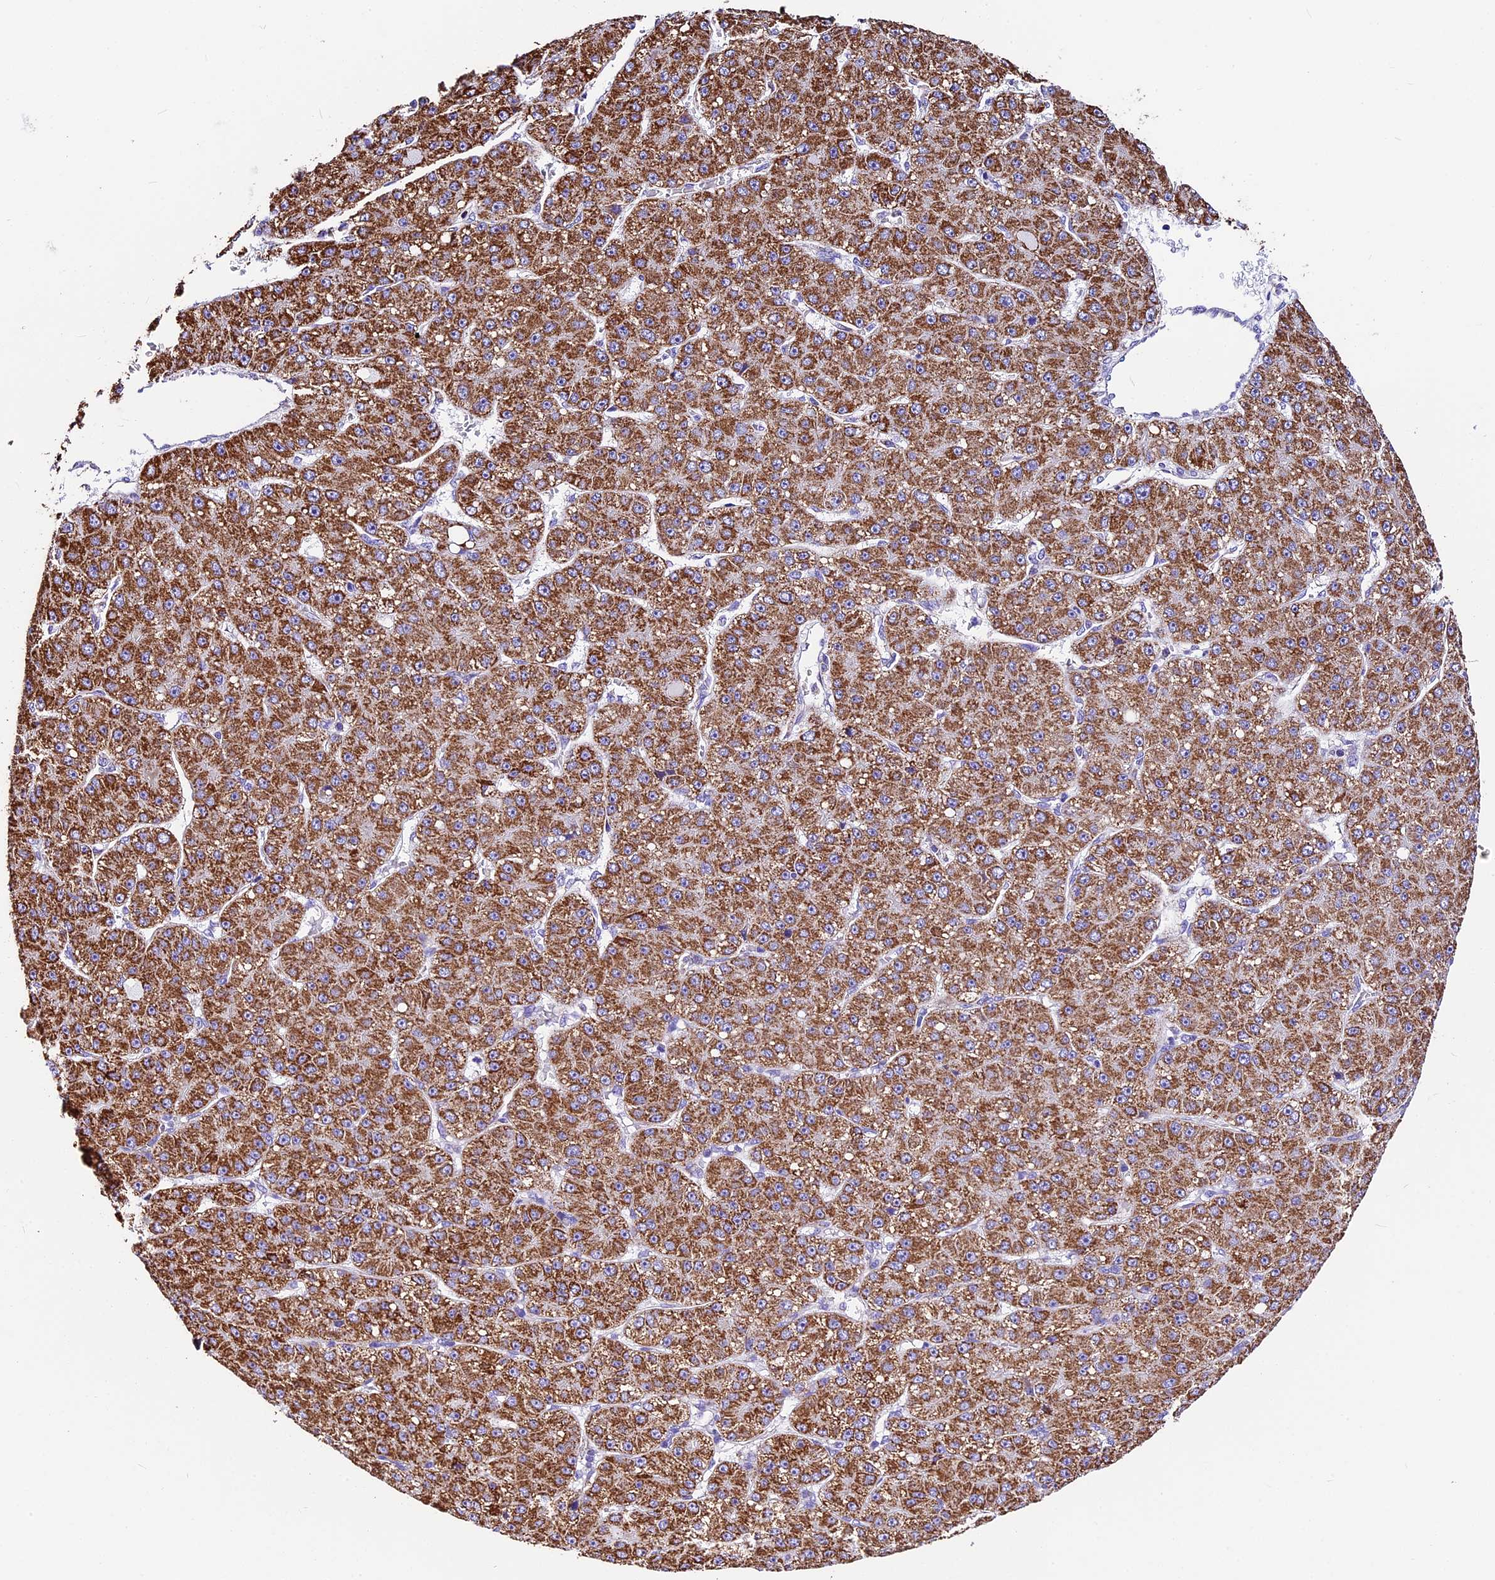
{"staining": {"intensity": "strong", "quantity": ">75%", "location": "cytoplasmic/membranous"}, "tissue": "liver cancer", "cell_type": "Tumor cells", "image_type": "cancer", "snomed": [{"axis": "morphology", "description": "Carcinoma, Hepatocellular, NOS"}, {"axis": "topography", "description": "Liver"}], "caption": "This is a photomicrograph of IHC staining of hepatocellular carcinoma (liver), which shows strong staining in the cytoplasmic/membranous of tumor cells.", "gene": "DCAF5", "patient": {"sex": "male", "age": 67}}